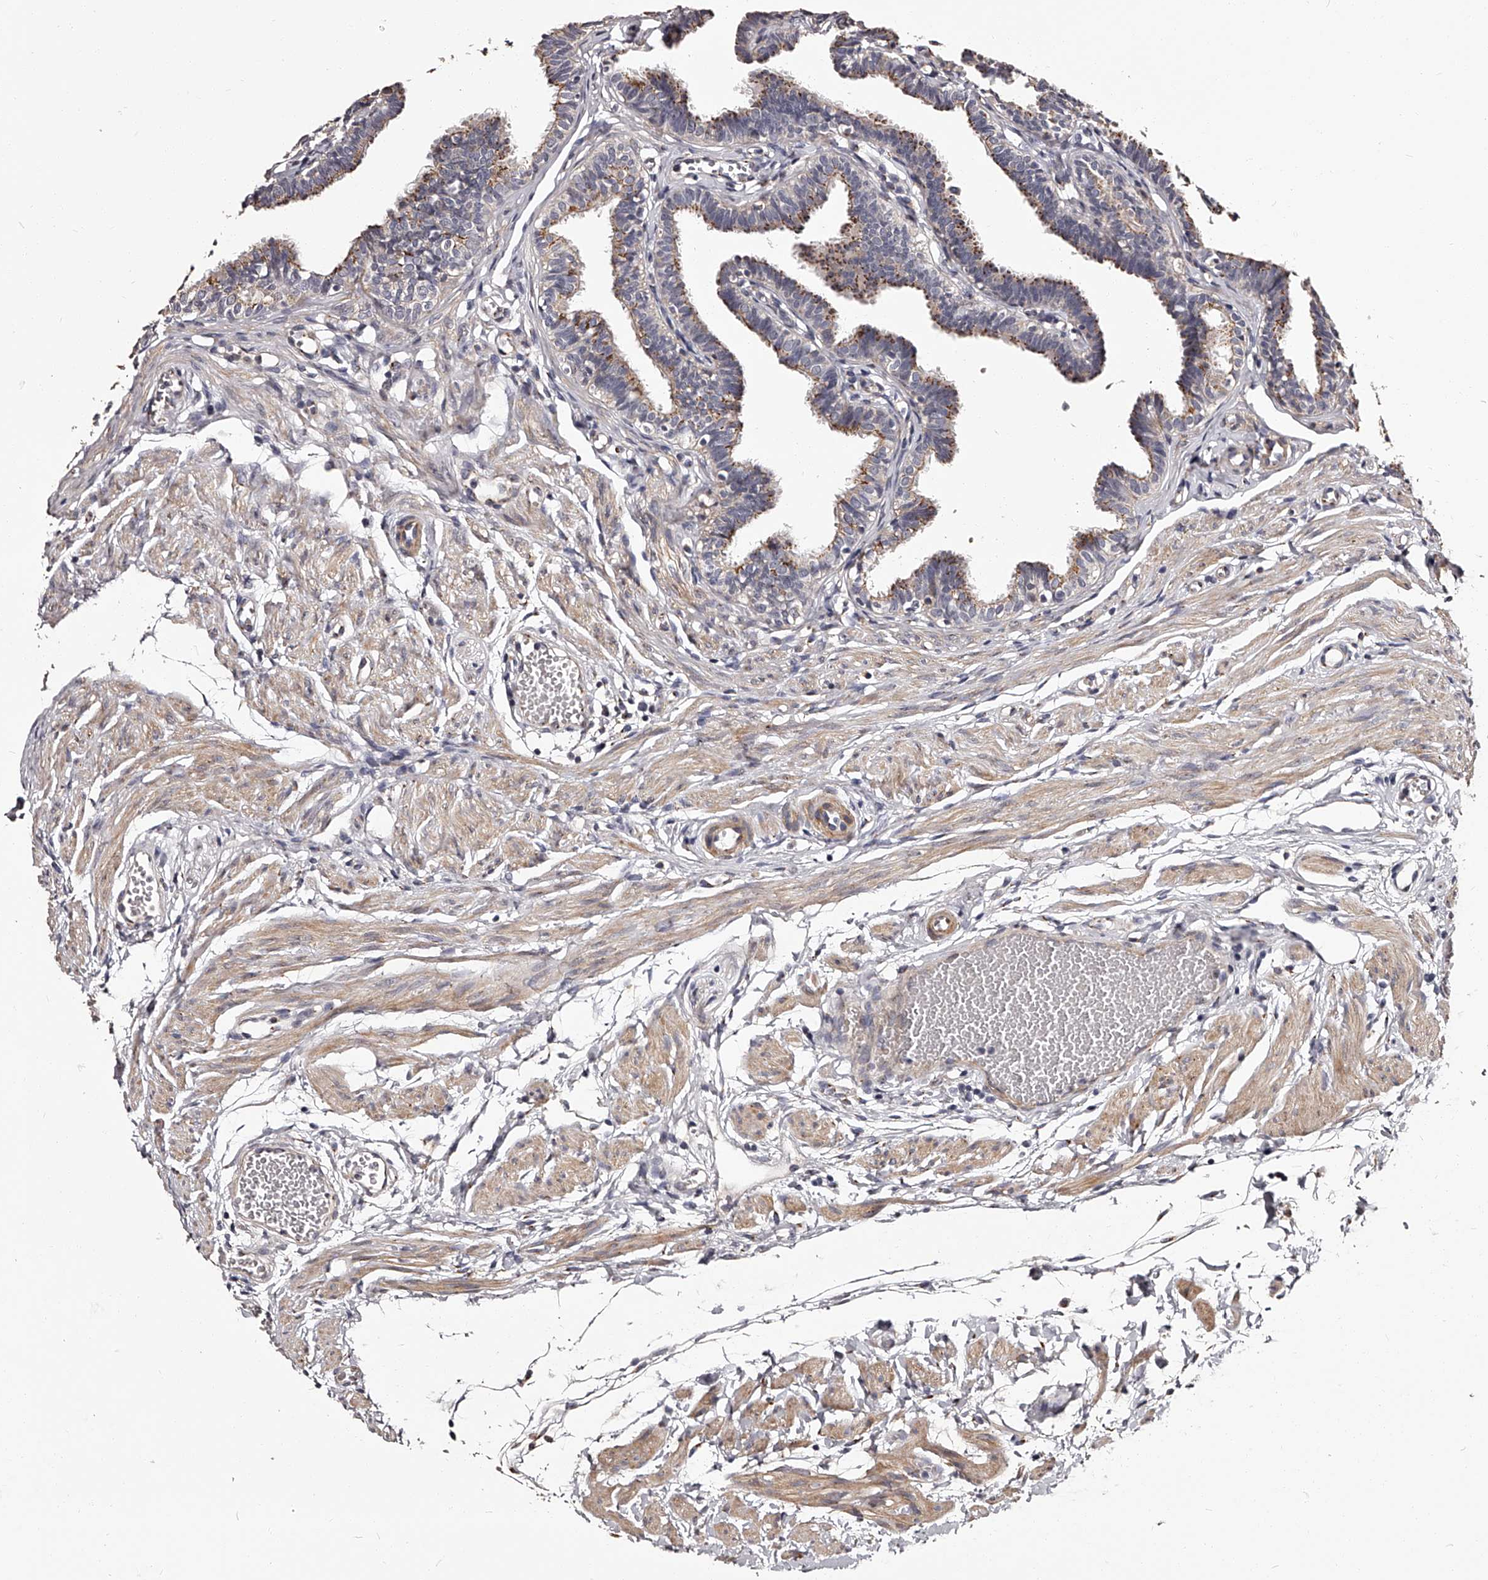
{"staining": {"intensity": "moderate", "quantity": "<25%", "location": "cytoplasmic/membranous"}, "tissue": "fallopian tube", "cell_type": "Glandular cells", "image_type": "normal", "snomed": [{"axis": "morphology", "description": "Normal tissue, NOS"}, {"axis": "topography", "description": "Fallopian tube"}, {"axis": "topography", "description": "Ovary"}], "caption": "Immunohistochemistry (IHC) (DAB (3,3'-diaminobenzidine)) staining of normal human fallopian tube displays moderate cytoplasmic/membranous protein expression in about <25% of glandular cells. The staining was performed using DAB (3,3'-diaminobenzidine) to visualize the protein expression in brown, while the nuclei were stained in blue with hematoxylin (Magnification: 20x).", "gene": "RSC1A1", "patient": {"sex": "female", "age": 23}}